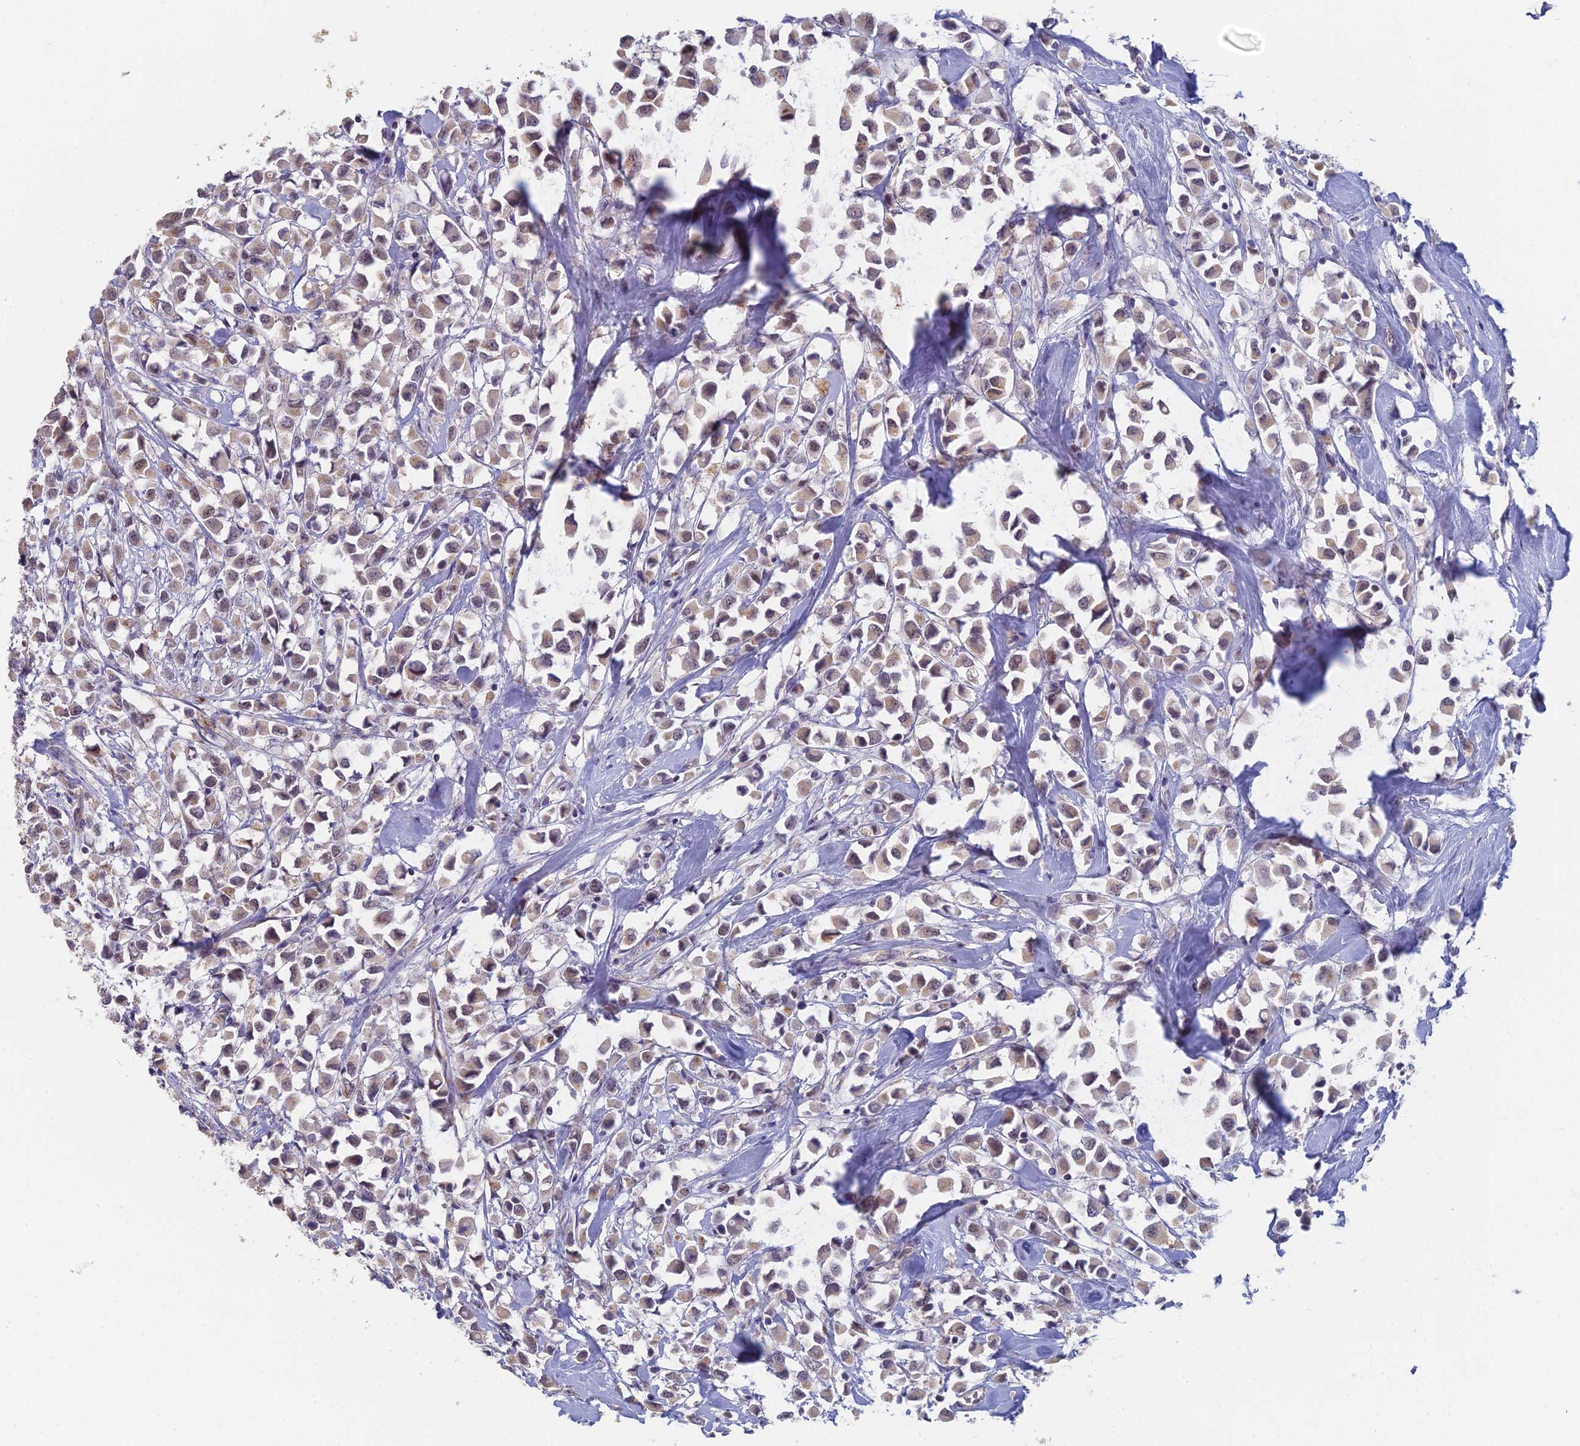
{"staining": {"intensity": "weak", "quantity": "<25%", "location": "cytoplasmic/membranous,nuclear"}, "tissue": "breast cancer", "cell_type": "Tumor cells", "image_type": "cancer", "snomed": [{"axis": "morphology", "description": "Duct carcinoma"}, {"axis": "topography", "description": "Breast"}], "caption": "Tumor cells are negative for brown protein staining in breast intraductal carcinoma.", "gene": "GPATCH1", "patient": {"sex": "female", "age": 61}}